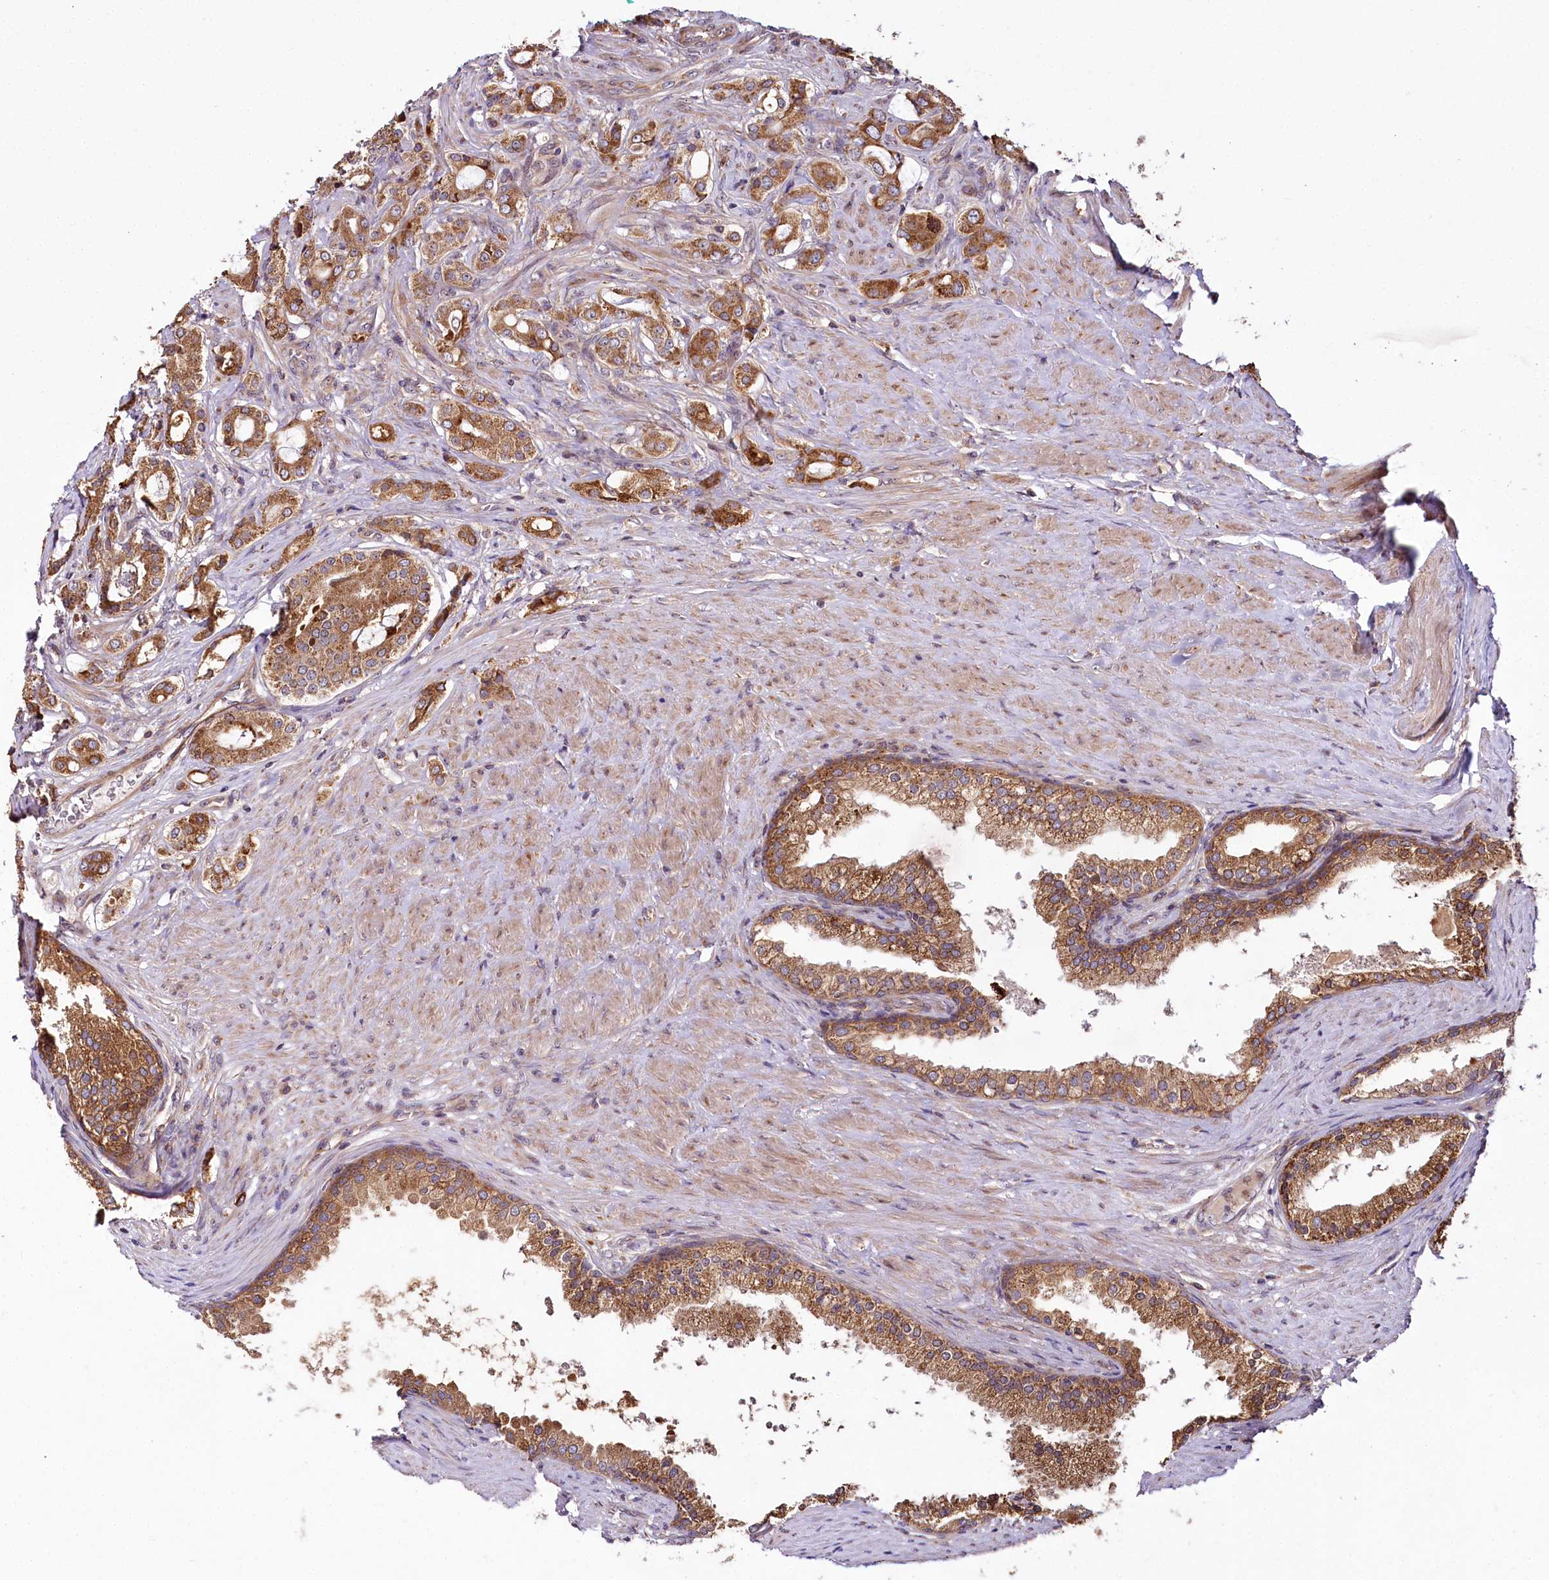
{"staining": {"intensity": "moderate", "quantity": ">75%", "location": "cytoplasmic/membranous"}, "tissue": "prostate cancer", "cell_type": "Tumor cells", "image_type": "cancer", "snomed": [{"axis": "morphology", "description": "Adenocarcinoma, High grade"}, {"axis": "topography", "description": "Prostate"}], "caption": "Tumor cells show moderate cytoplasmic/membranous positivity in about >75% of cells in prostate cancer.", "gene": "RAB7A", "patient": {"sex": "male", "age": 63}}